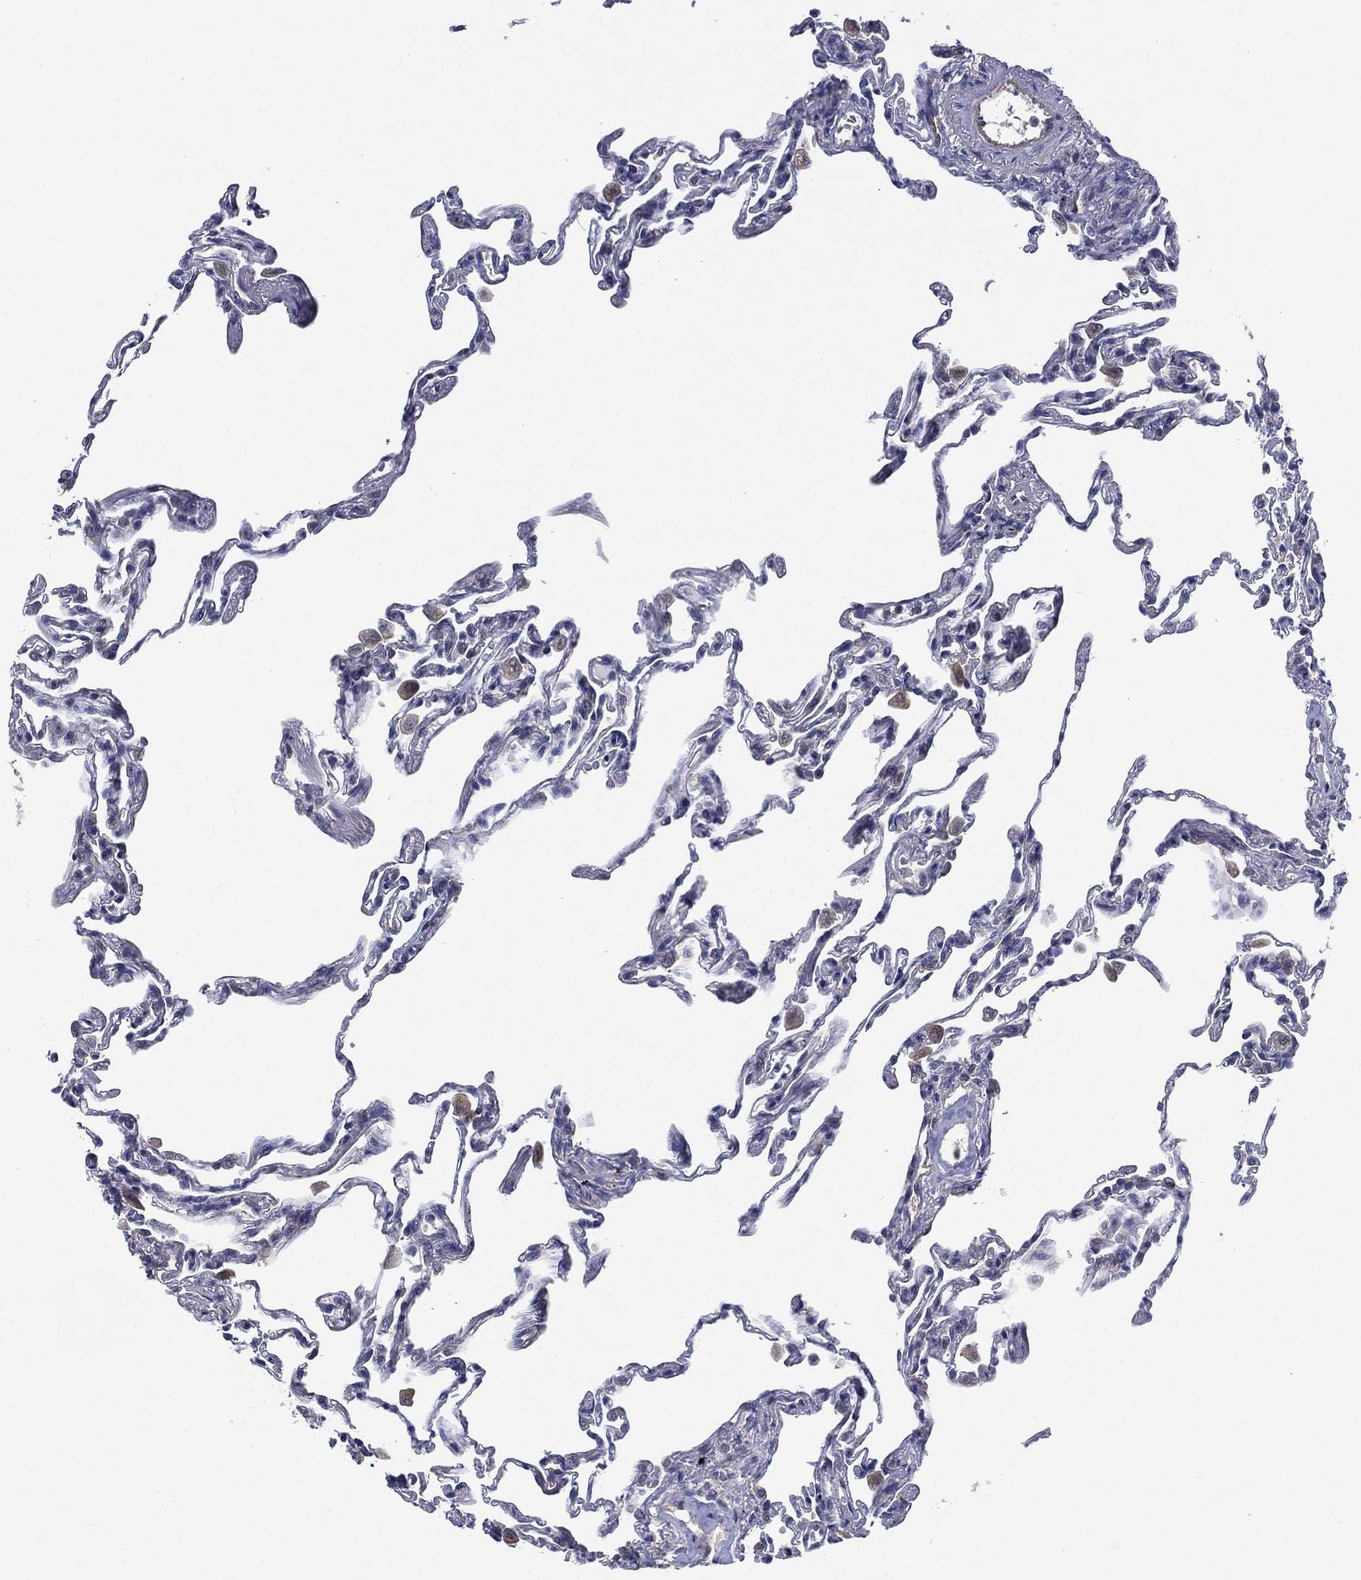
{"staining": {"intensity": "negative", "quantity": "none", "location": "none"}, "tissue": "lung", "cell_type": "Alveolar cells", "image_type": "normal", "snomed": [{"axis": "morphology", "description": "Normal tissue, NOS"}, {"axis": "topography", "description": "Lung"}], "caption": "High power microscopy photomicrograph of an immunohistochemistry image of normal lung, revealing no significant positivity in alveolar cells.", "gene": "MPP7", "patient": {"sex": "female", "age": 57}}